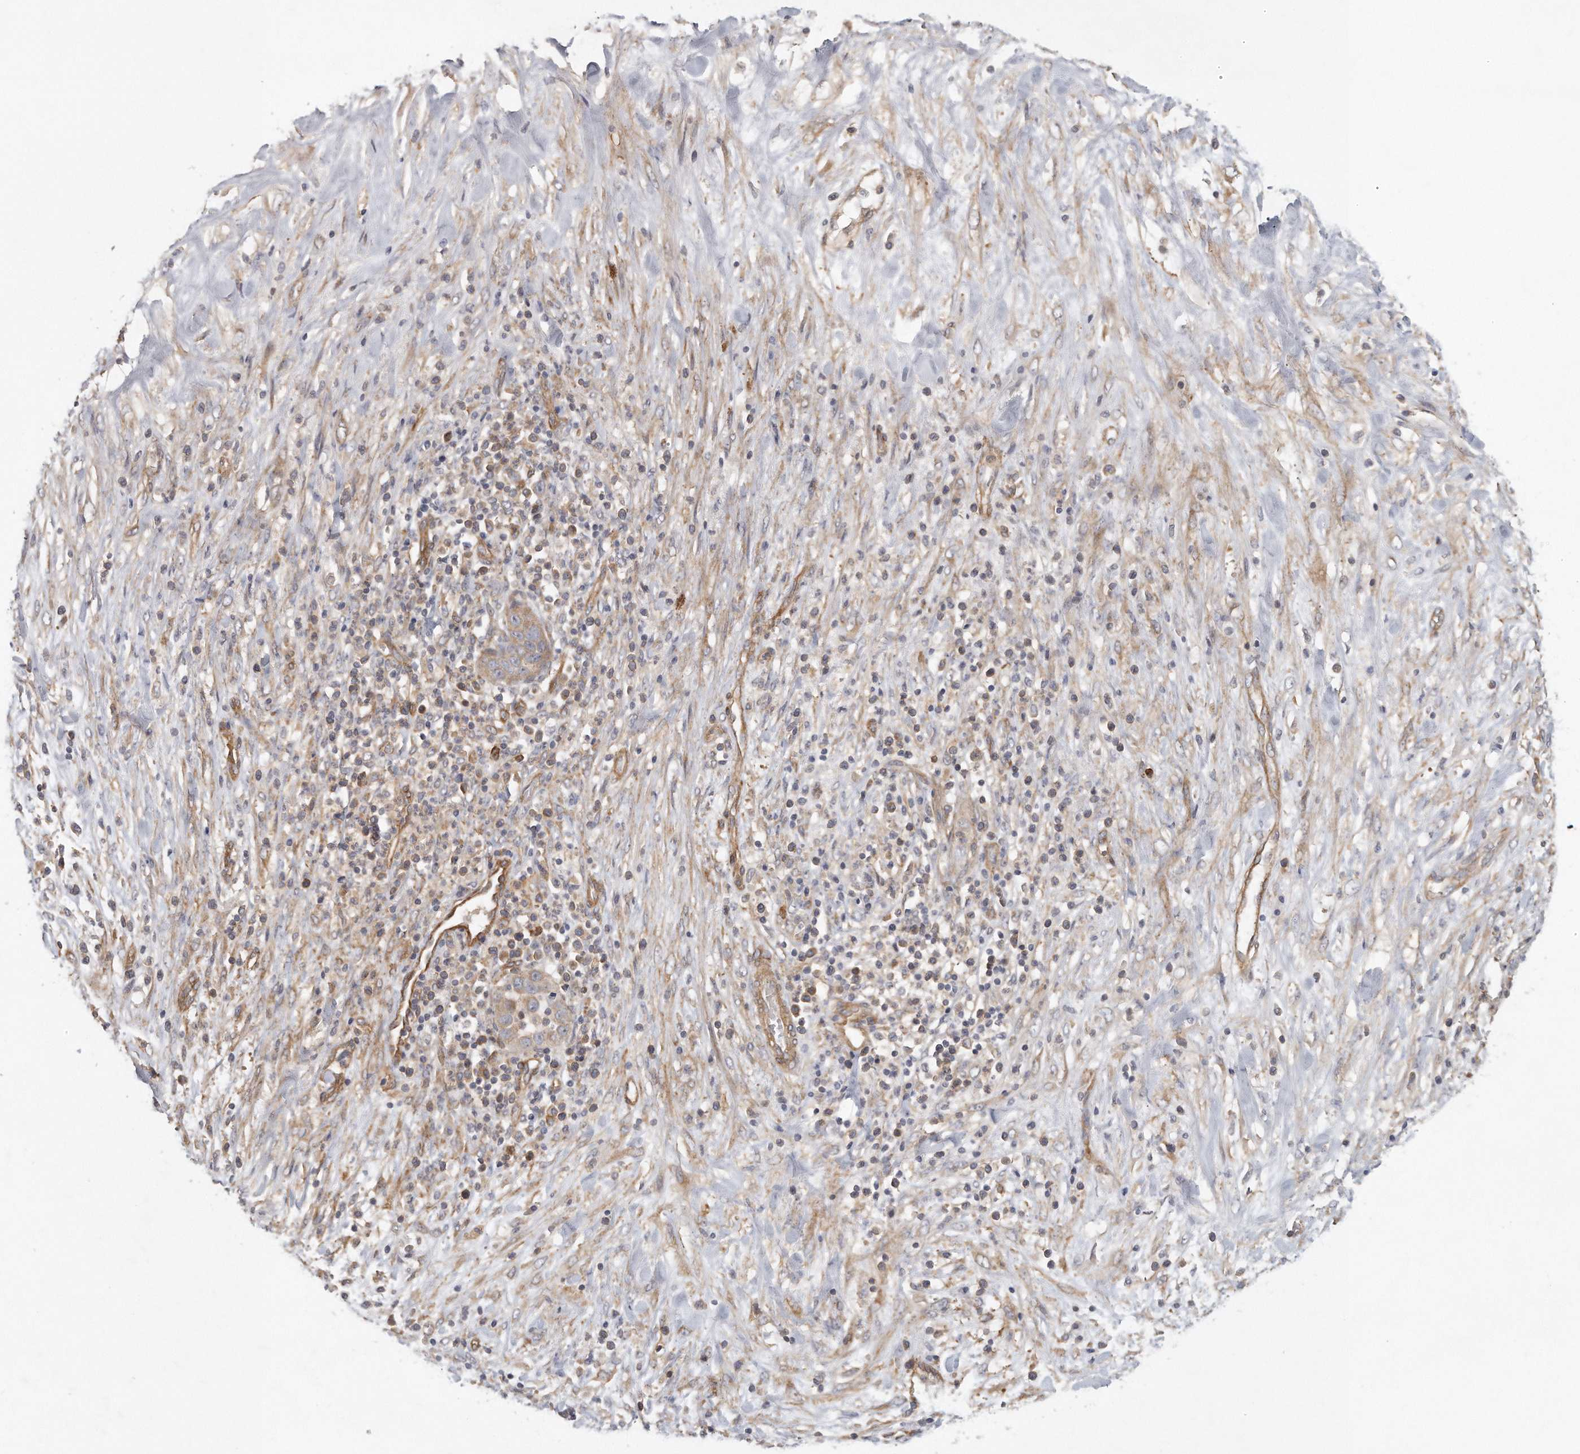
{"staining": {"intensity": "weak", "quantity": "25%-75%", "location": "cytoplasmic/membranous"}, "tissue": "liver cancer", "cell_type": "Tumor cells", "image_type": "cancer", "snomed": [{"axis": "morphology", "description": "Cholangiocarcinoma"}, {"axis": "topography", "description": "Liver"}], "caption": "Protein expression analysis of liver cancer reveals weak cytoplasmic/membranous expression in about 25%-75% of tumor cells.", "gene": "MTERF4", "patient": {"sex": "female", "age": 52}}